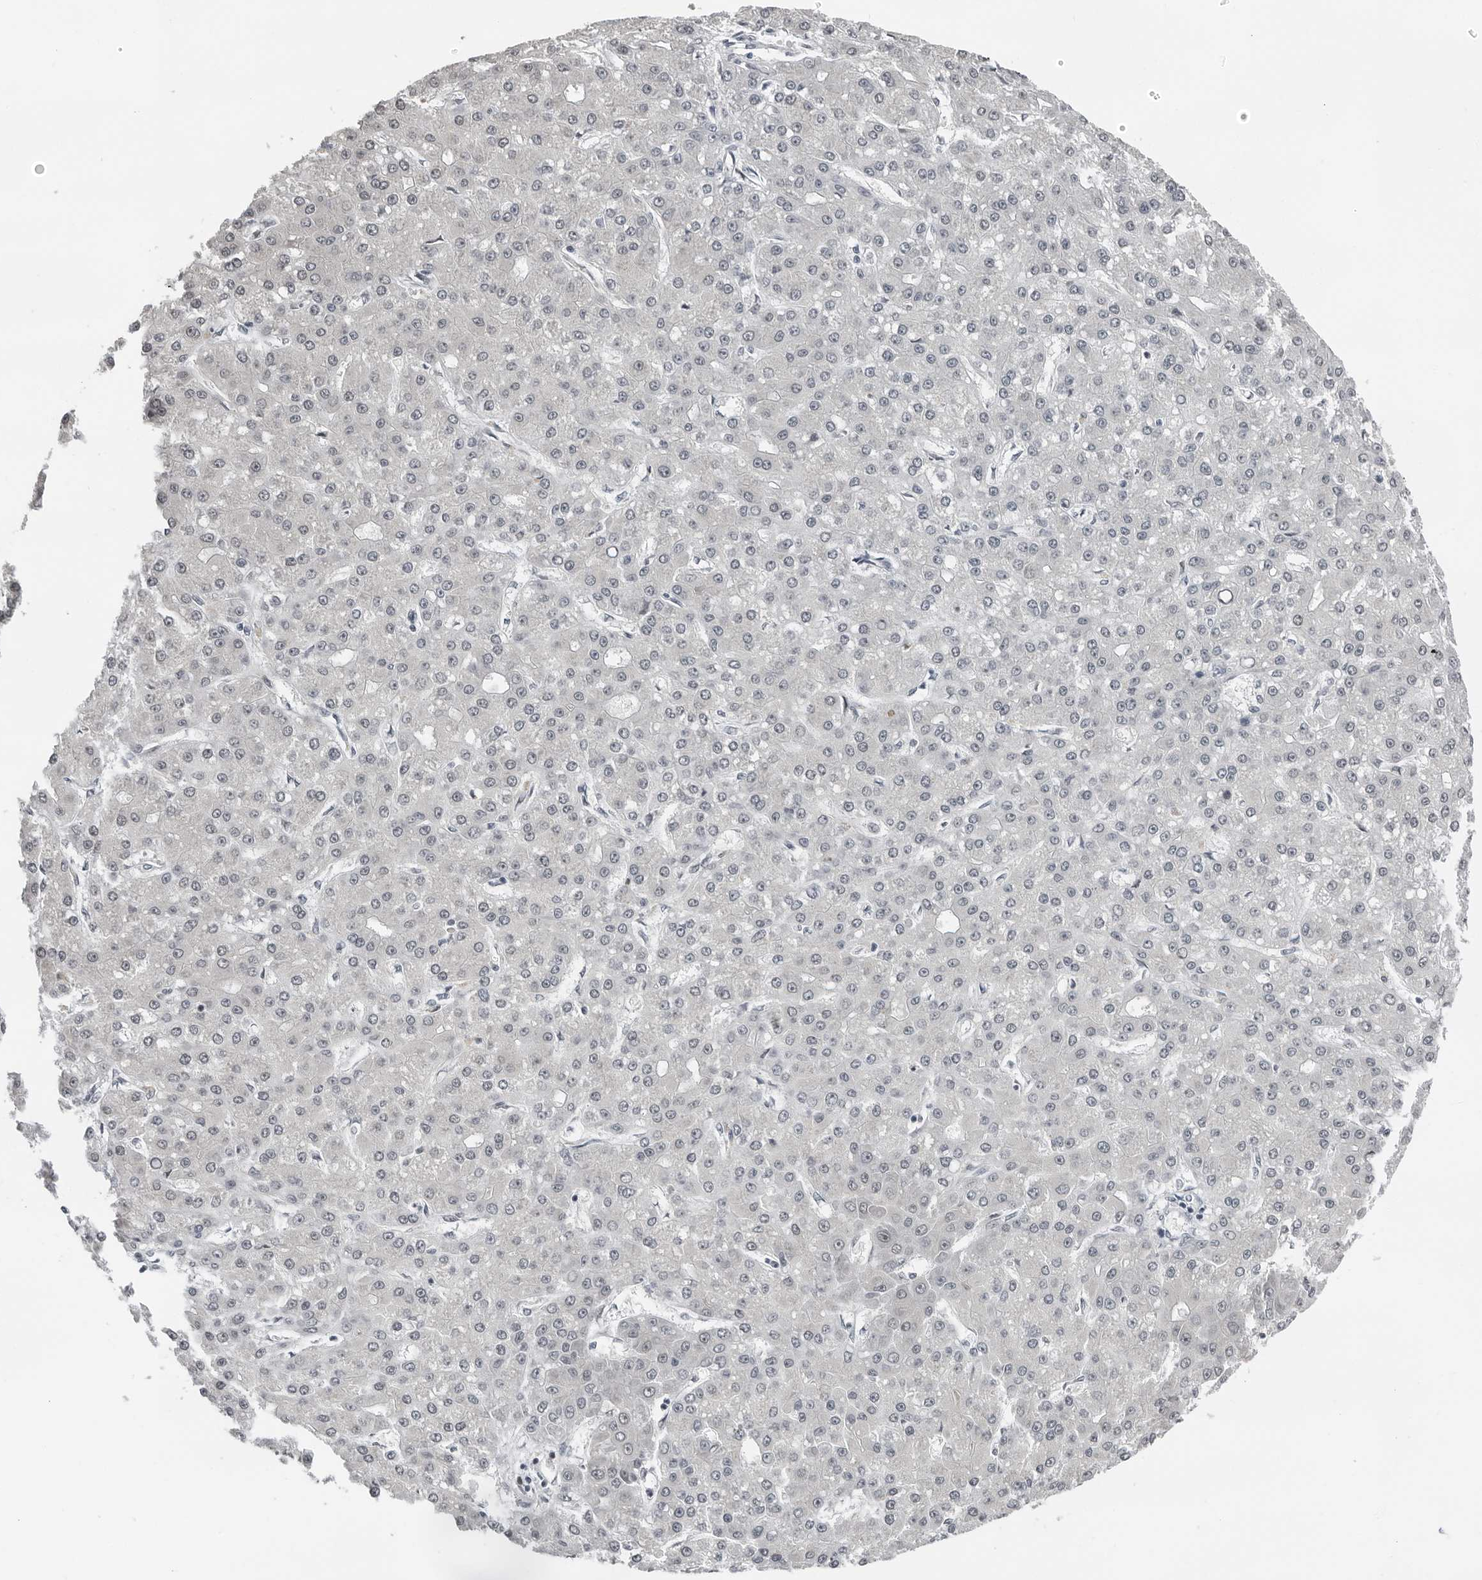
{"staining": {"intensity": "negative", "quantity": "none", "location": "none"}, "tissue": "liver cancer", "cell_type": "Tumor cells", "image_type": "cancer", "snomed": [{"axis": "morphology", "description": "Carcinoma, Hepatocellular, NOS"}, {"axis": "topography", "description": "Liver"}], "caption": "A high-resolution photomicrograph shows immunohistochemistry staining of hepatocellular carcinoma (liver), which demonstrates no significant positivity in tumor cells.", "gene": "PPP1R42", "patient": {"sex": "male", "age": 67}}